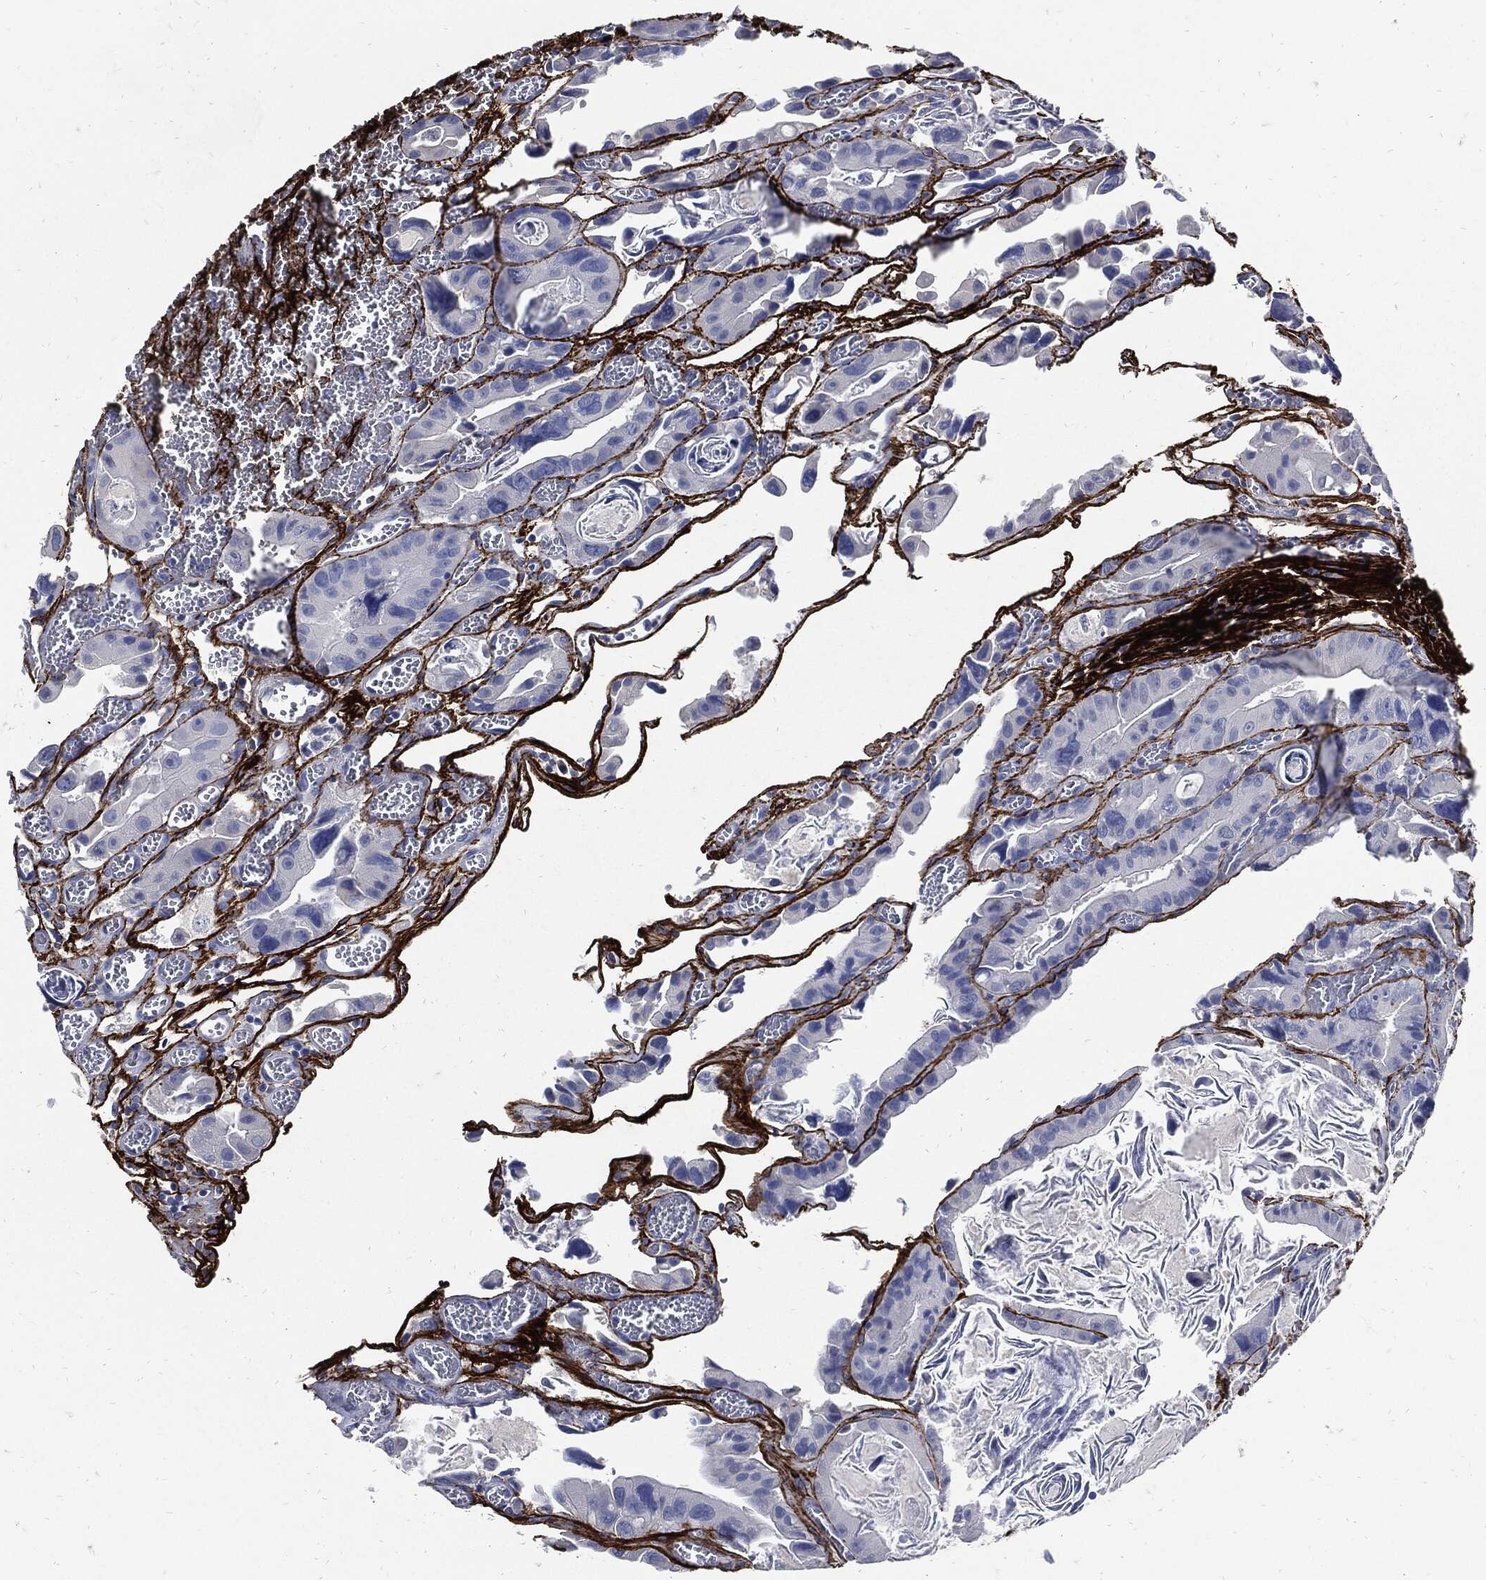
{"staining": {"intensity": "negative", "quantity": "none", "location": "none"}, "tissue": "colorectal cancer", "cell_type": "Tumor cells", "image_type": "cancer", "snomed": [{"axis": "morphology", "description": "Adenocarcinoma, NOS"}, {"axis": "topography", "description": "Rectum"}], "caption": "The histopathology image reveals no staining of tumor cells in colorectal adenocarcinoma.", "gene": "FBN1", "patient": {"sex": "male", "age": 64}}